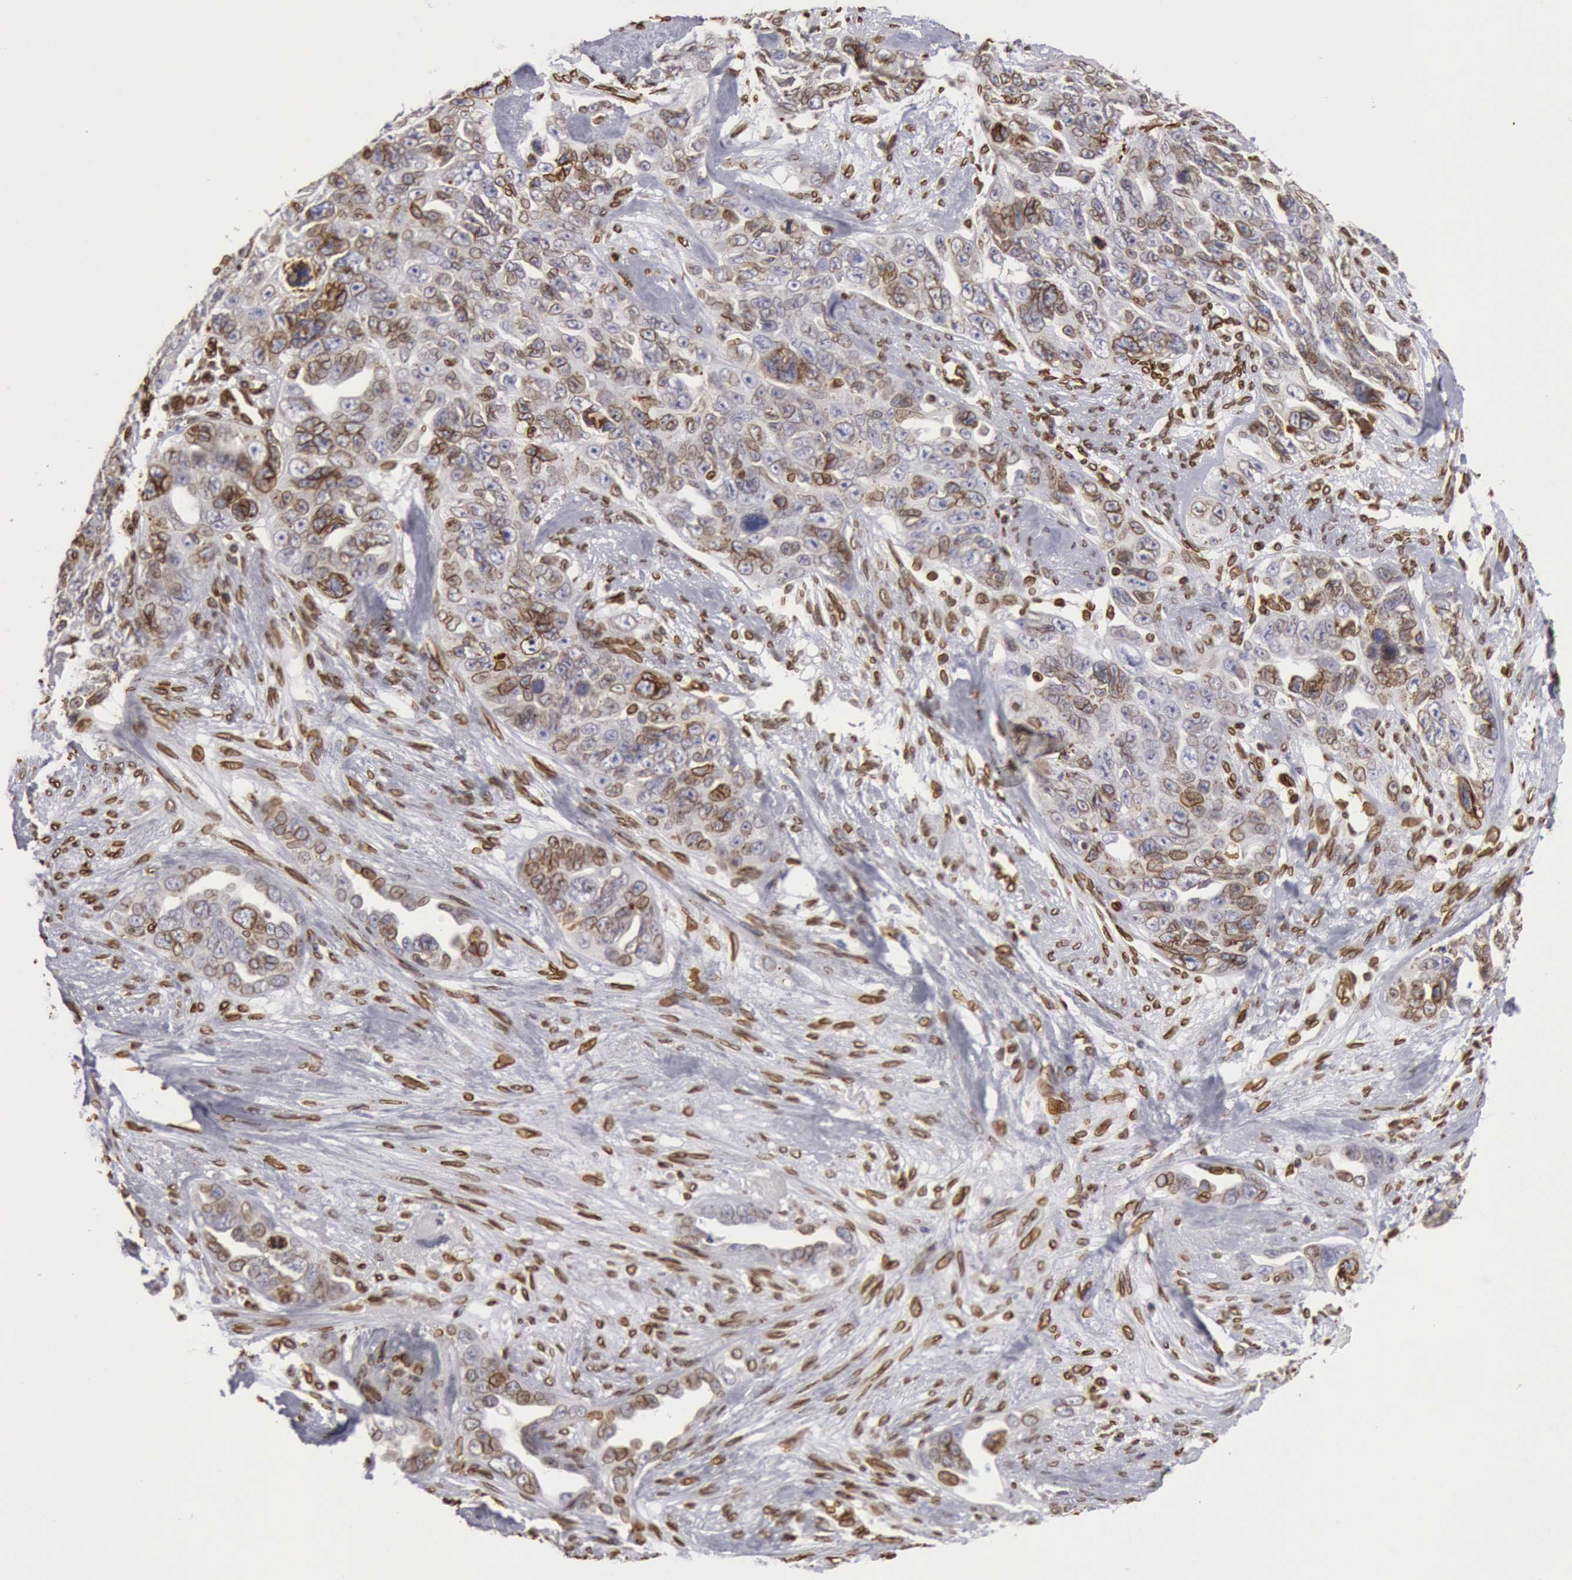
{"staining": {"intensity": "moderate", "quantity": "25%-75%", "location": "cytoplasmic/membranous,nuclear"}, "tissue": "ovarian cancer", "cell_type": "Tumor cells", "image_type": "cancer", "snomed": [{"axis": "morphology", "description": "Cystadenocarcinoma, serous, NOS"}, {"axis": "topography", "description": "Ovary"}], "caption": "Immunohistochemical staining of serous cystadenocarcinoma (ovarian) exhibits moderate cytoplasmic/membranous and nuclear protein expression in about 25%-75% of tumor cells.", "gene": "SUN2", "patient": {"sex": "female", "age": 63}}